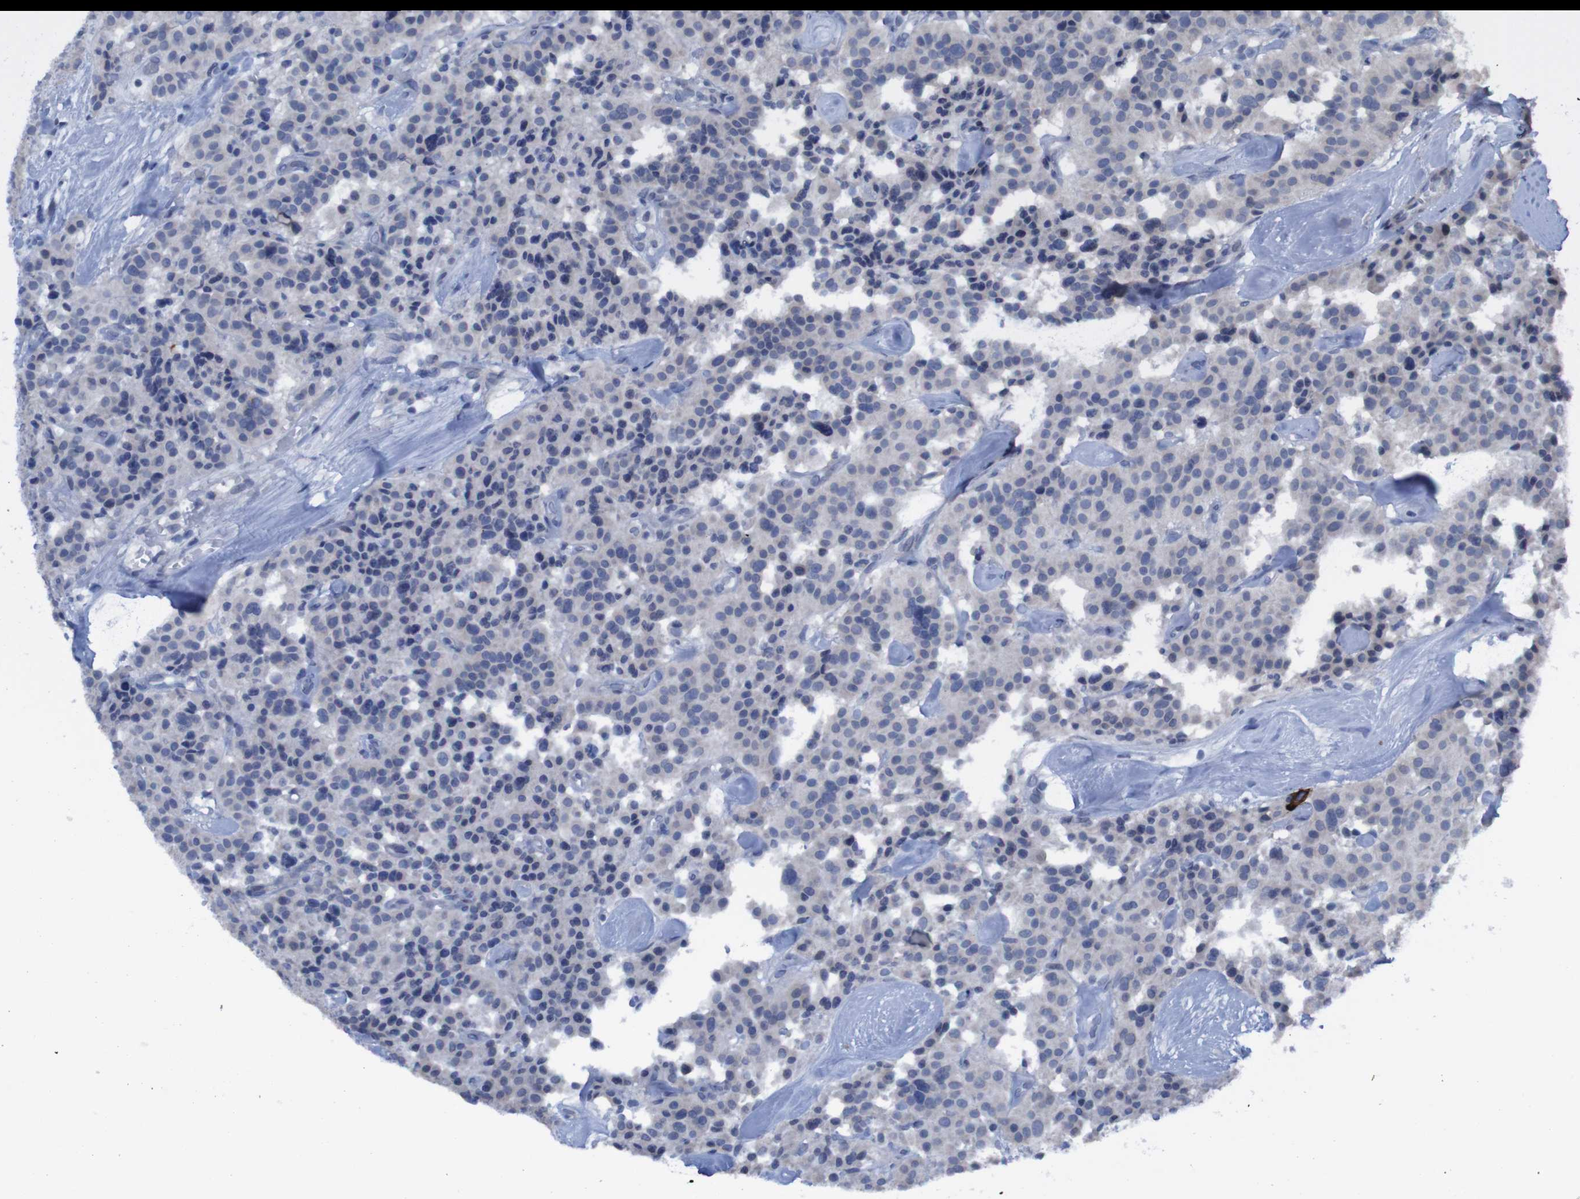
{"staining": {"intensity": "negative", "quantity": "none", "location": "none"}, "tissue": "carcinoid", "cell_type": "Tumor cells", "image_type": "cancer", "snomed": [{"axis": "morphology", "description": "Carcinoid, malignant, NOS"}, {"axis": "topography", "description": "Lung"}], "caption": "An immunohistochemistry (IHC) photomicrograph of malignant carcinoid is shown. There is no staining in tumor cells of malignant carcinoid.", "gene": "CLDN18", "patient": {"sex": "male", "age": 30}}